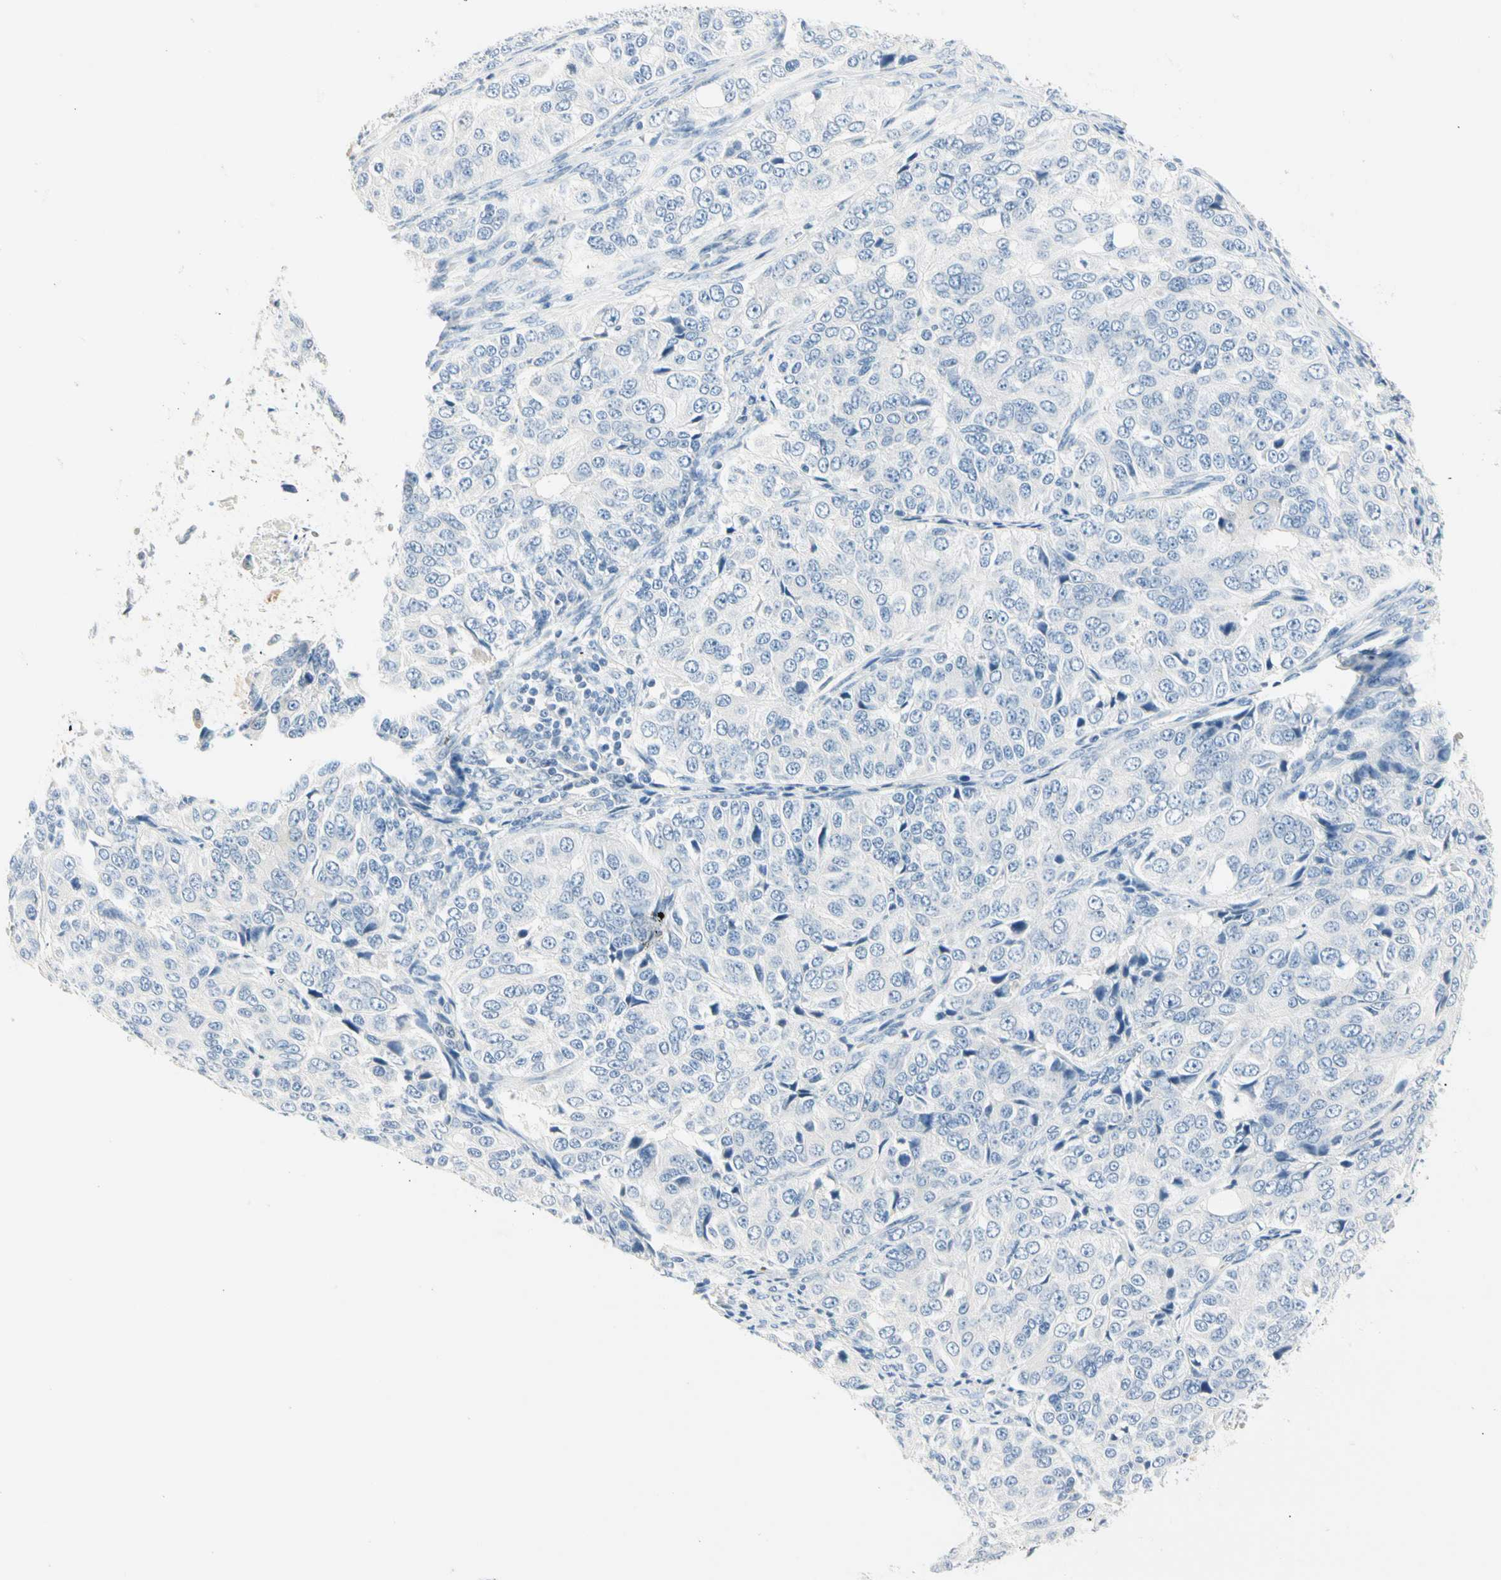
{"staining": {"intensity": "negative", "quantity": "none", "location": "none"}, "tissue": "ovarian cancer", "cell_type": "Tumor cells", "image_type": "cancer", "snomed": [{"axis": "morphology", "description": "Carcinoma, endometroid"}, {"axis": "topography", "description": "Ovary"}], "caption": "Immunohistochemical staining of ovarian cancer reveals no significant positivity in tumor cells.", "gene": "CA1", "patient": {"sex": "female", "age": 51}}